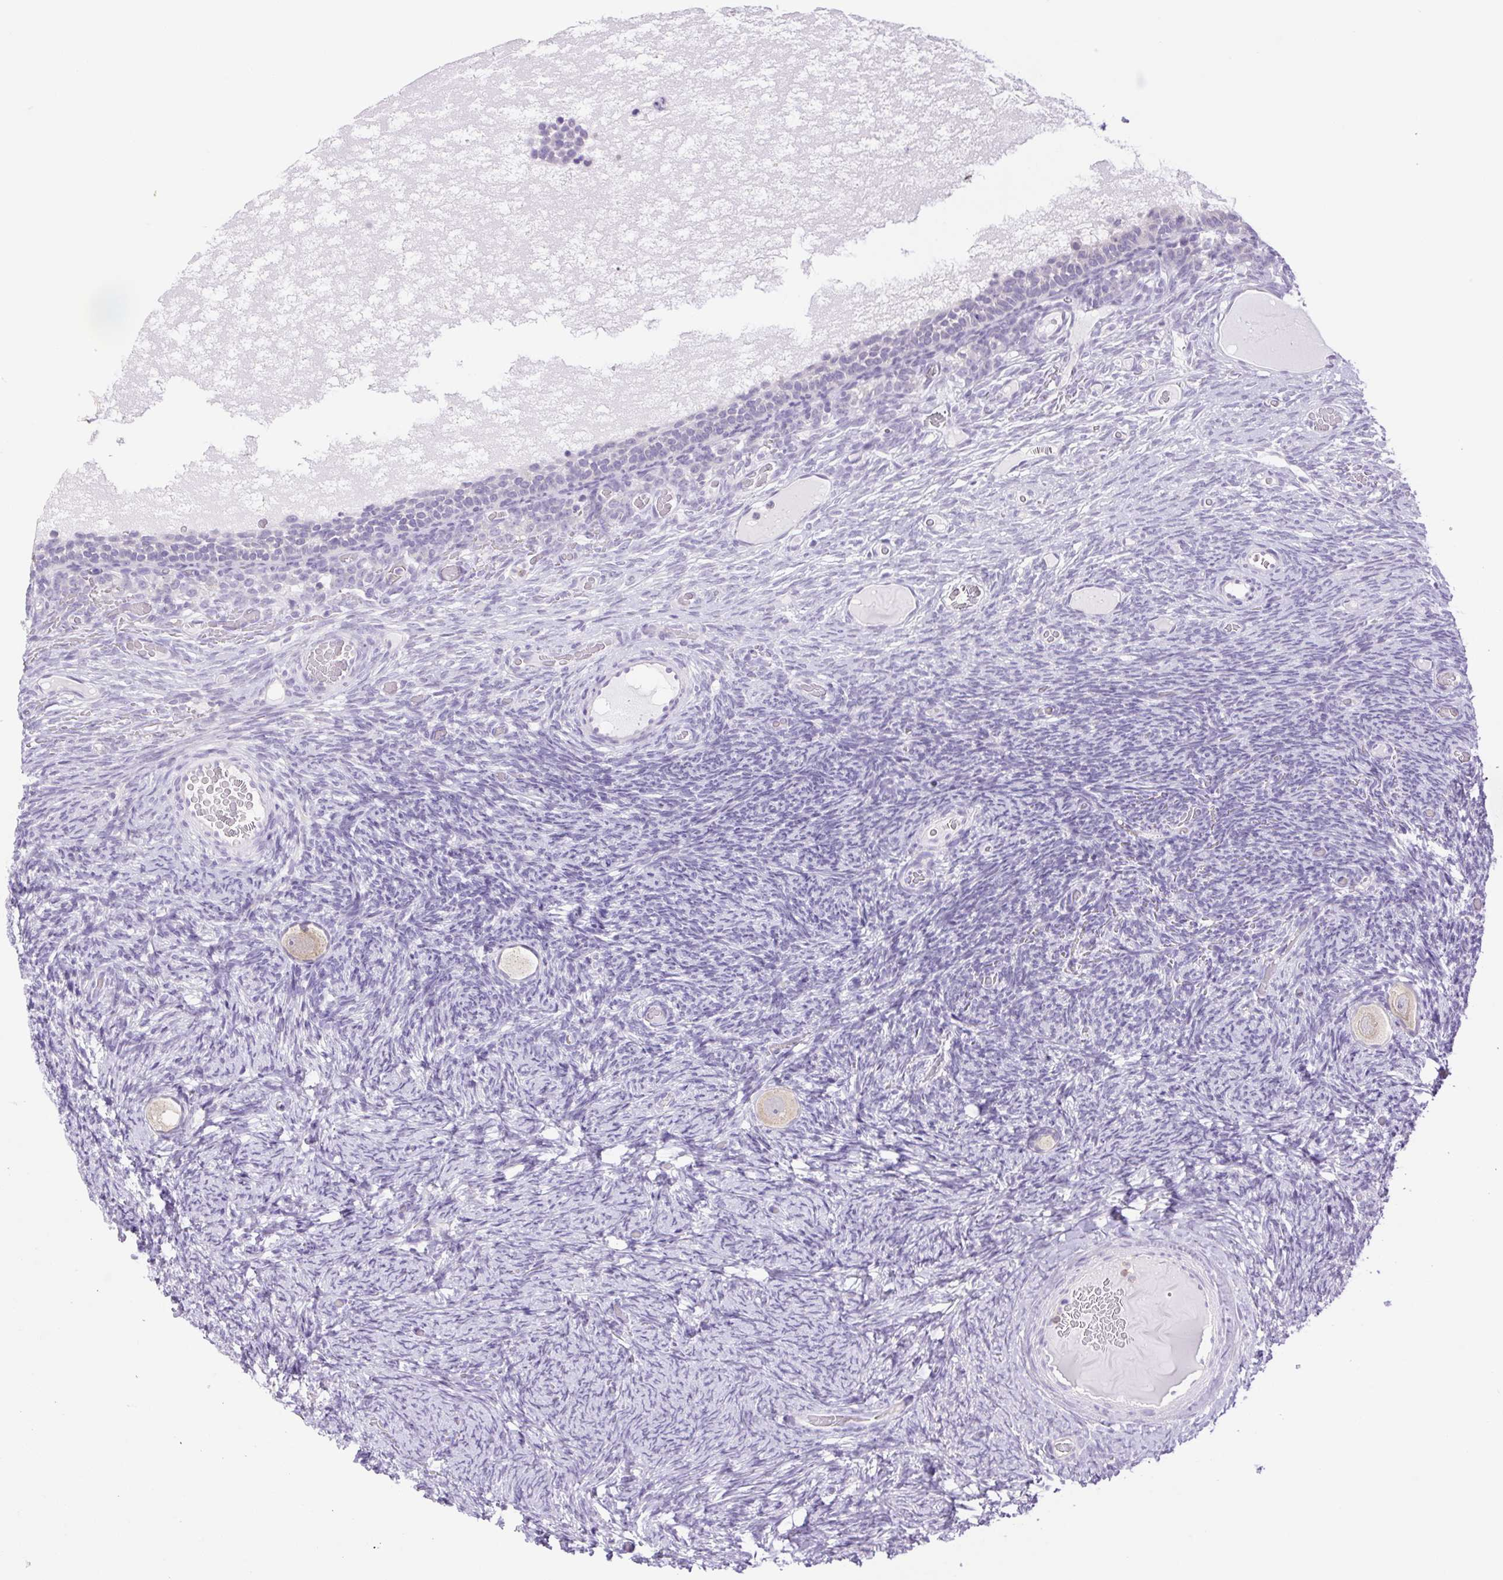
{"staining": {"intensity": "weak", "quantity": "<25%", "location": "cytoplasmic/membranous"}, "tissue": "ovary", "cell_type": "Follicle cells", "image_type": "normal", "snomed": [{"axis": "morphology", "description": "Normal tissue, NOS"}, {"axis": "topography", "description": "Ovary"}], "caption": "A high-resolution image shows IHC staining of normal ovary, which demonstrates no significant positivity in follicle cells.", "gene": "FAM177B", "patient": {"sex": "female", "age": 34}}